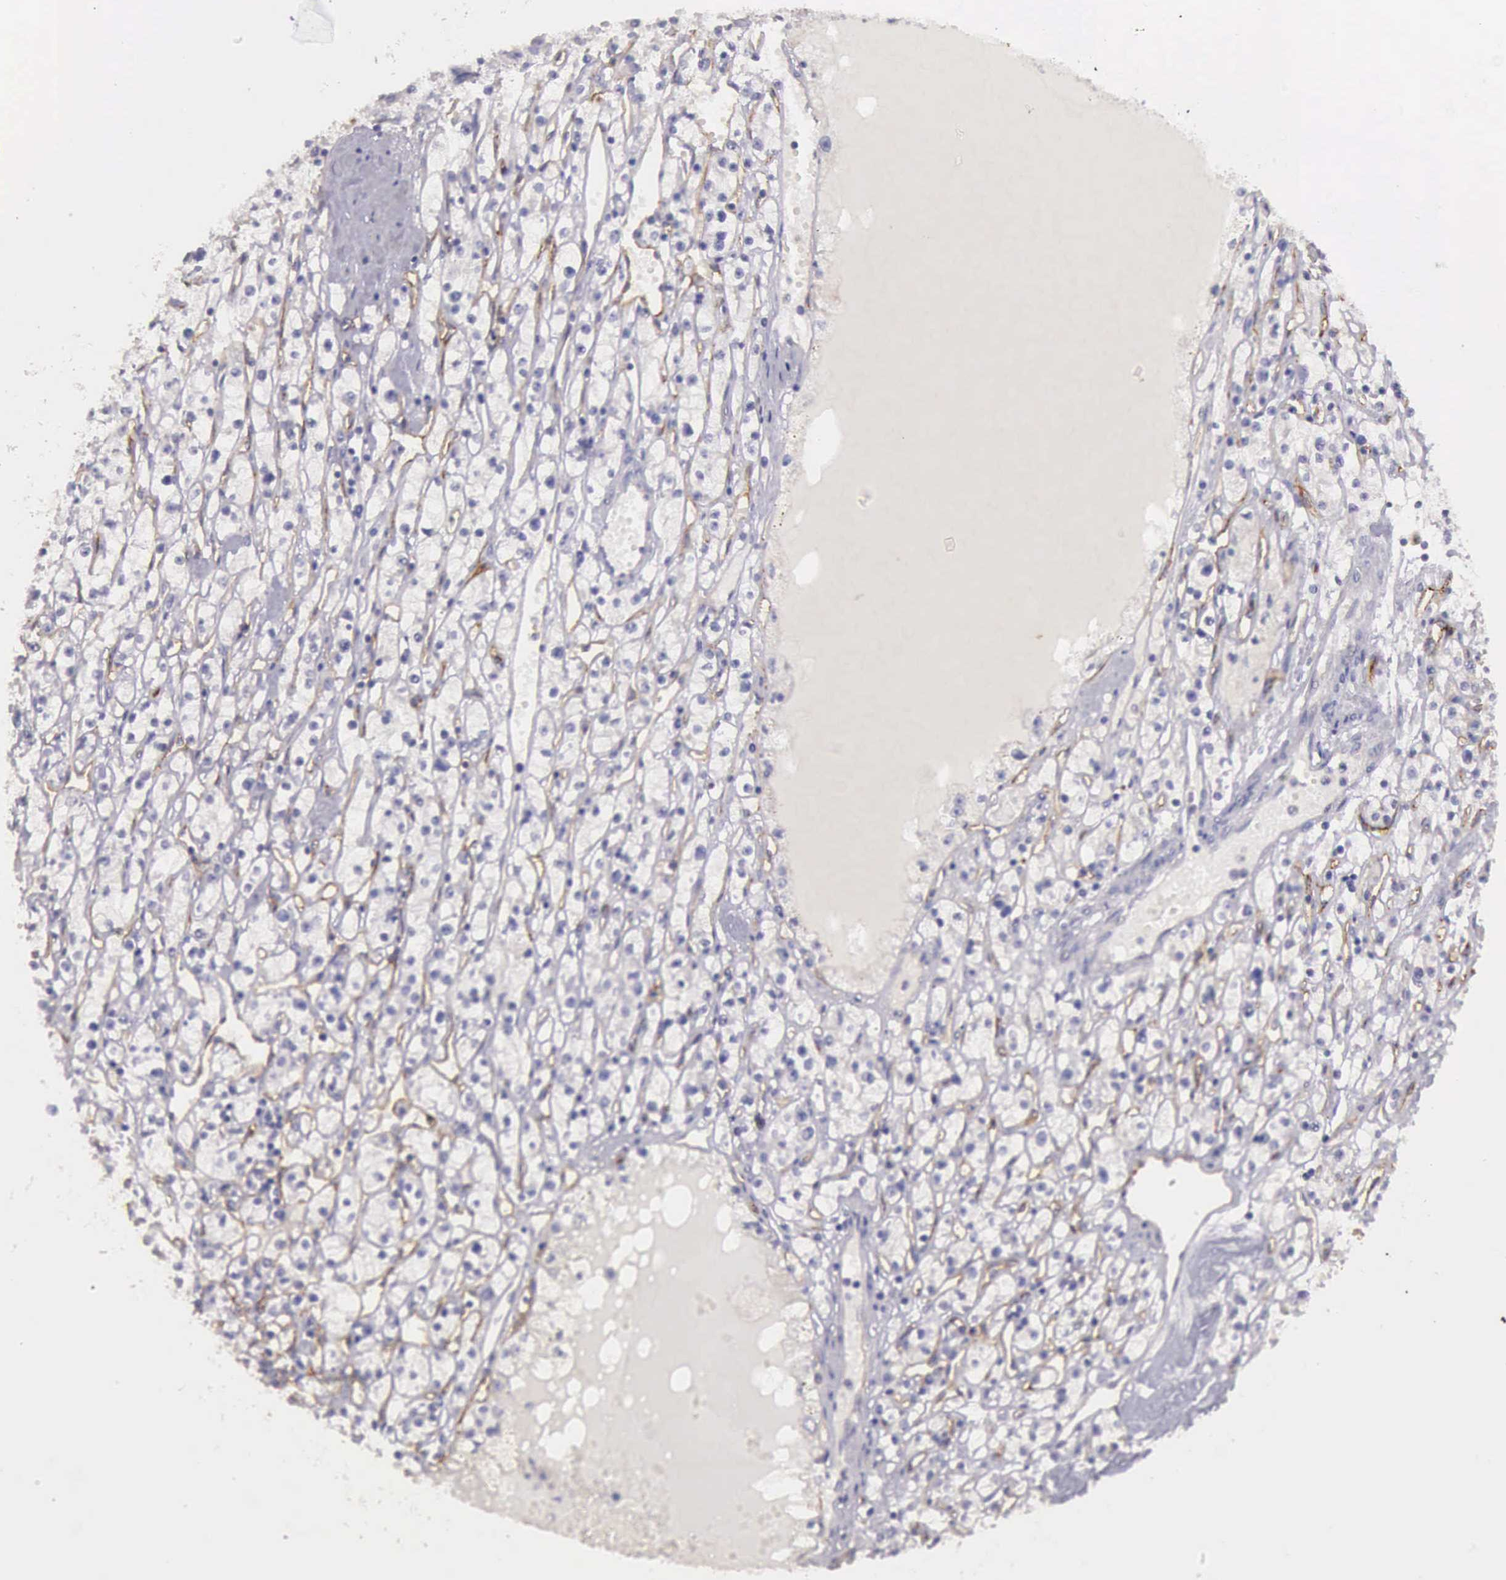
{"staining": {"intensity": "negative", "quantity": "none", "location": "none"}, "tissue": "renal cancer", "cell_type": "Tumor cells", "image_type": "cancer", "snomed": [{"axis": "morphology", "description": "Adenocarcinoma, NOS"}, {"axis": "topography", "description": "Kidney"}], "caption": "A histopathology image of human renal cancer is negative for staining in tumor cells.", "gene": "TCEANC", "patient": {"sex": "male", "age": 56}}